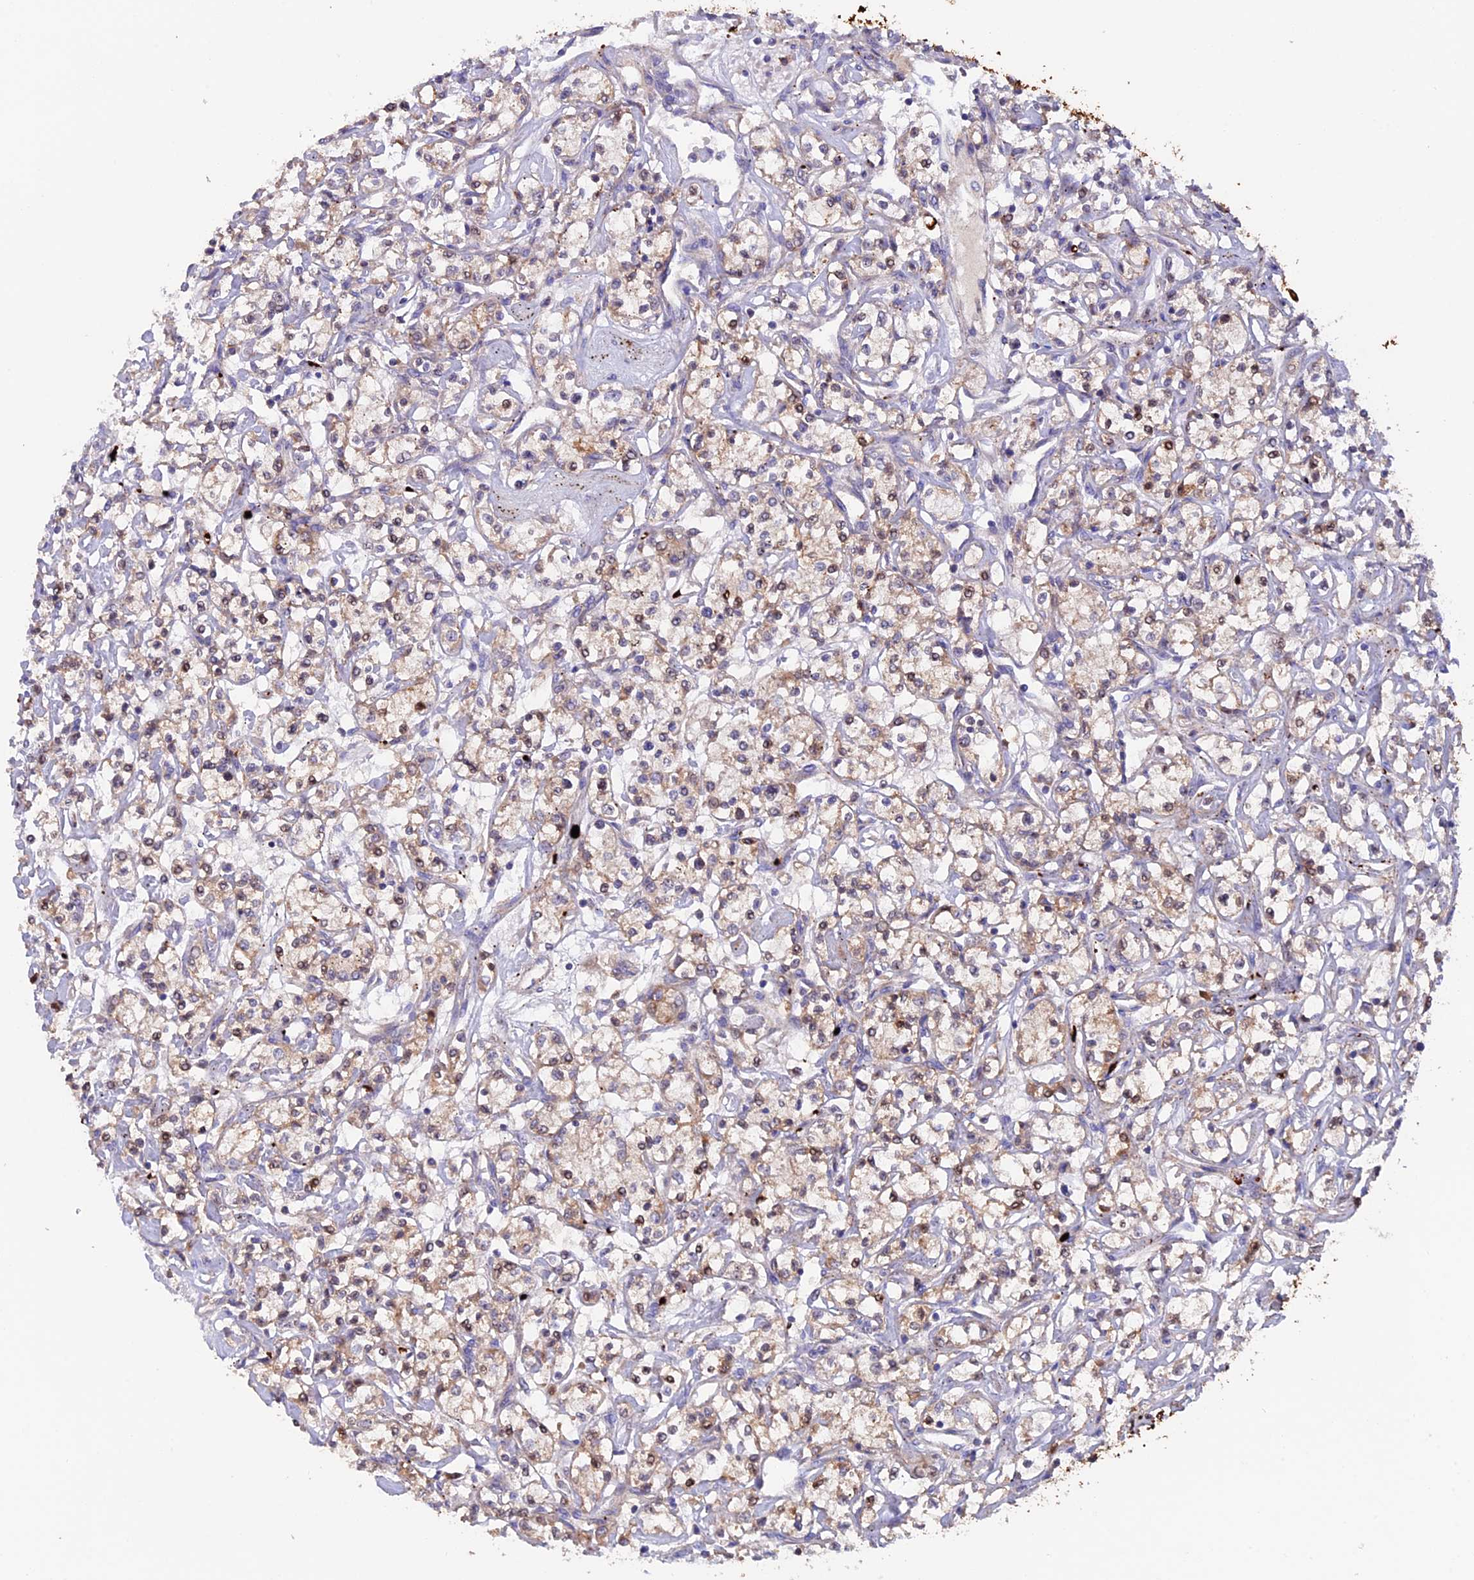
{"staining": {"intensity": "moderate", "quantity": "25%-75%", "location": "cytoplasmic/membranous"}, "tissue": "renal cancer", "cell_type": "Tumor cells", "image_type": "cancer", "snomed": [{"axis": "morphology", "description": "Adenocarcinoma, NOS"}, {"axis": "topography", "description": "Kidney"}], "caption": "Immunohistochemistry of adenocarcinoma (renal) shows medium levels of moderate cytoplasmic/membranous positivity in approximately 25%-75% of tumor cells.", "gene": "PTPN9", "patient": {"sex": "female", "age": 59}}